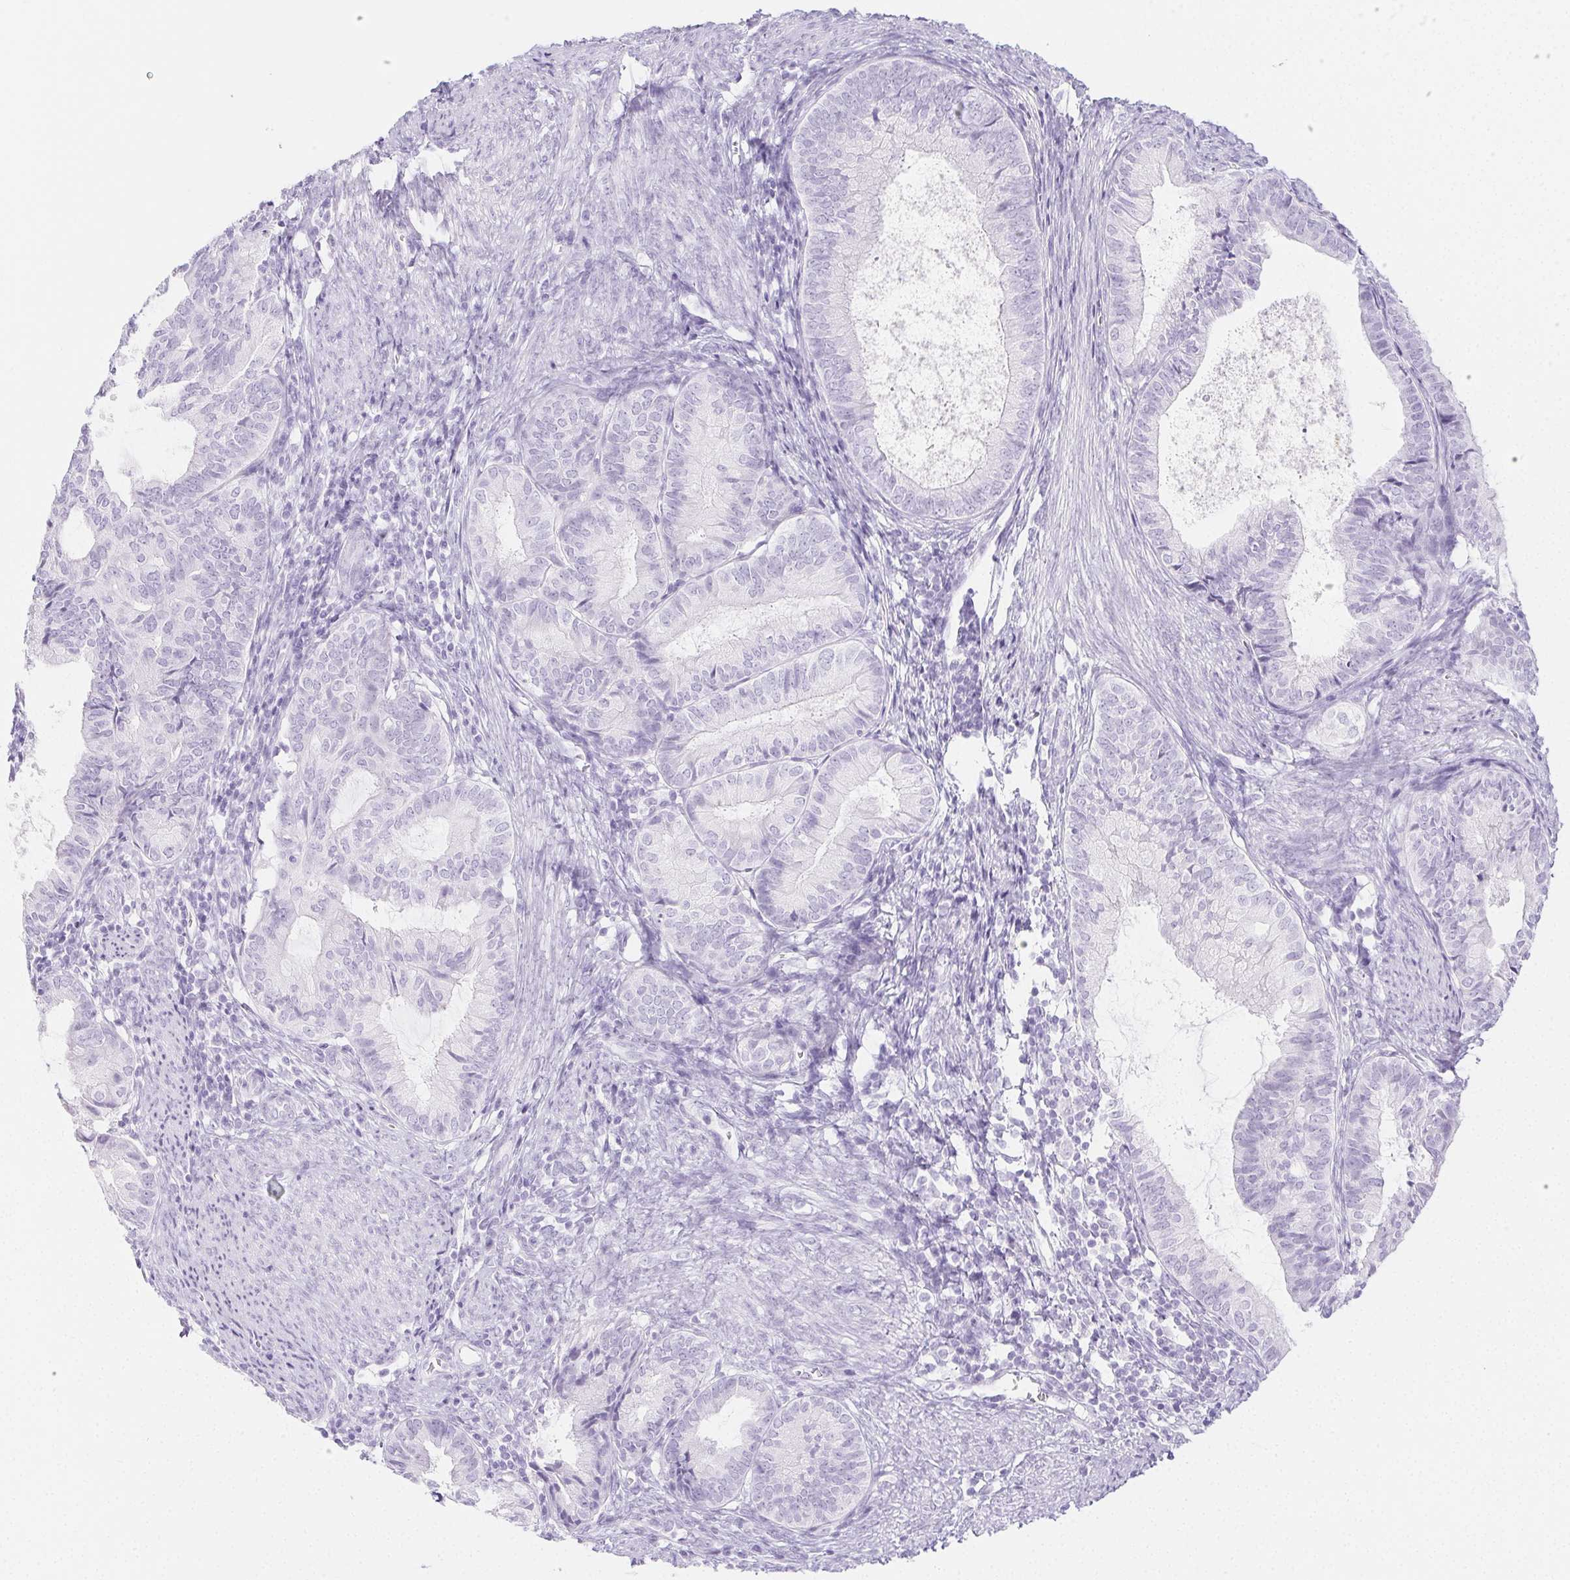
{"staining": {"intensity": "negative", "quantity": "none", "location": "none"}, "tissue": "endometrial cancer", "cell_type": "Tumor cells", "image_type": "cancer", "snomed": [{"axis": "morphology", "description": "Adenocarcinoma, NOS"}, {"axis": "topography", "description": "Endometrium"}], "caption": "The photomicrograph reveals no significant positivity in tumor cells of endometrial adenocarcinoma.", "gene": "PI3", "patient": {"sex": "female", "age": 86}}